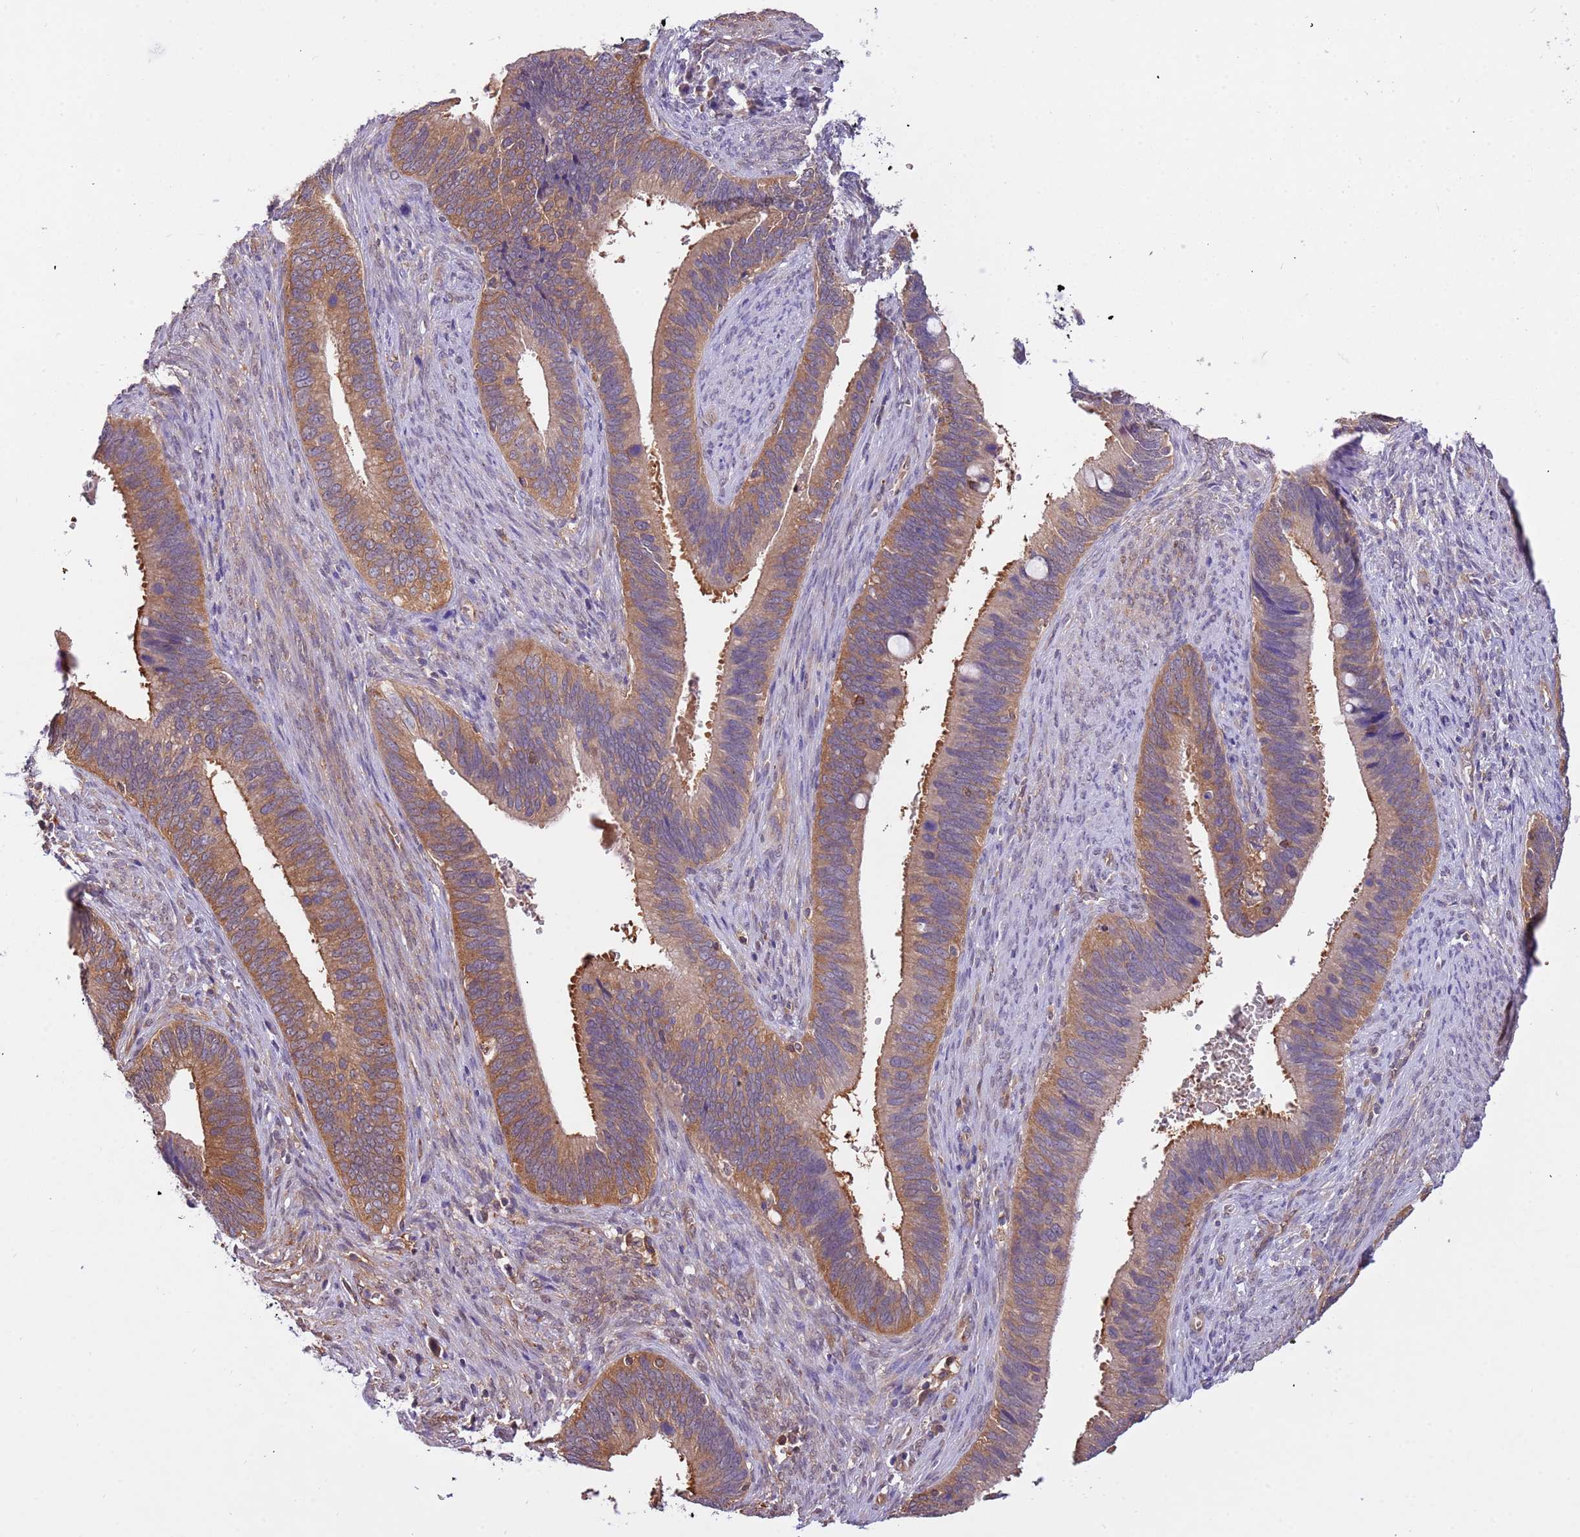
{"staining": {"intensity": "moderate", "quantity": ">75%", "location": "cytoplasmic/membranous"}, "tissue": "cervical cancer", "cell_type": "Tumor cells", "image_type": "cancer", "snomed": [{"axis": "morphology", "description": "Adenocarcinoma, NOS"}, {"axis": "topography", "description": "Cervix"}], "caption": "Brown immunohistochemical staining in human adenocarcinoma (cervical) reveals moderate cytoplasmic/membranous positivity in about >75% of tumor cells.", "gene": "STIP1", "patient": {"sex": "female", "age": 42}}